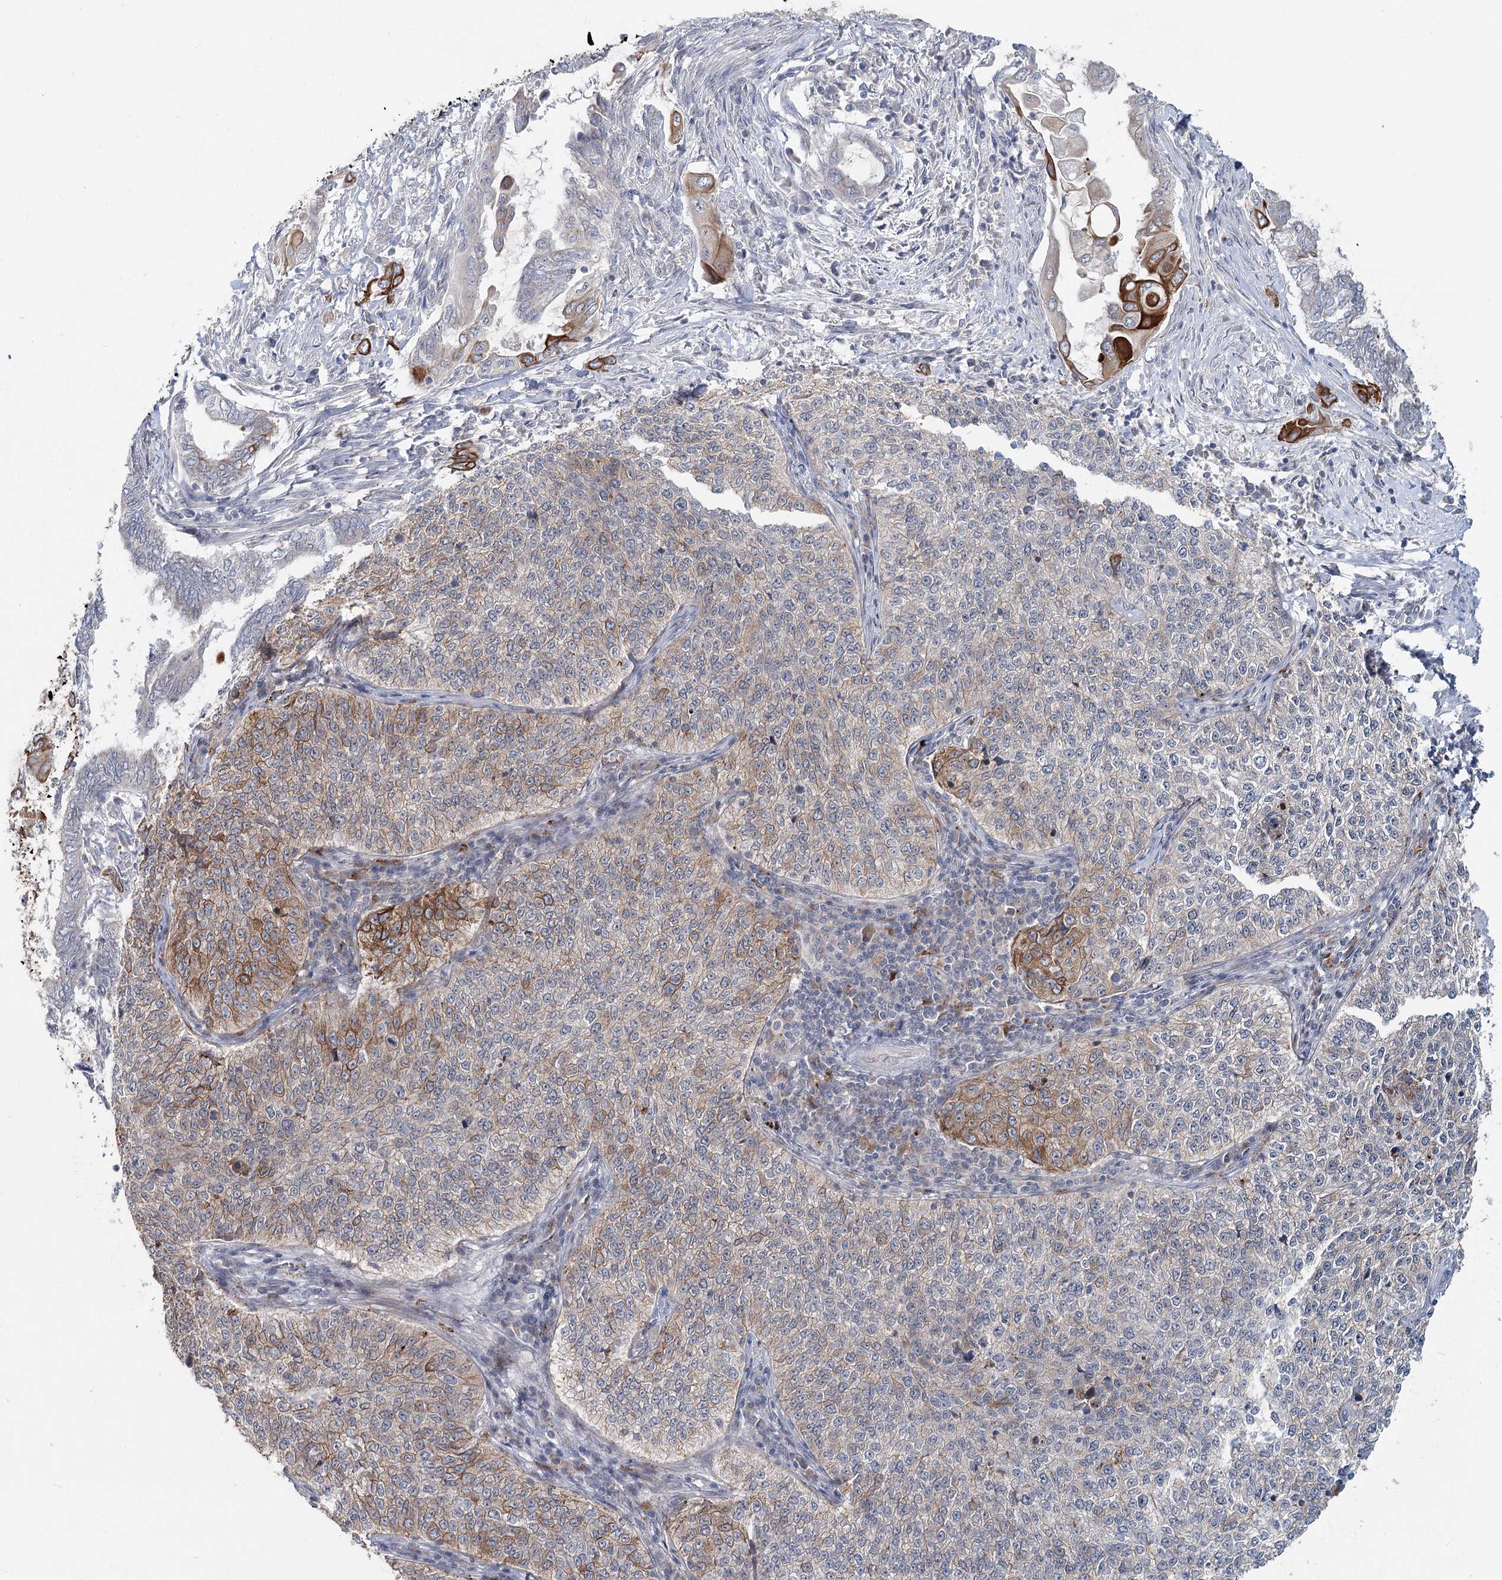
{"staining": {"intensity": "moderate", "quantity": "<25%", "location": "cytoplasmic/membranous"}, "tissue": "cervical cancer", "cell_type": "Tumor cells", "image_type": "cancer", "snomed": [{"axis": "morphology", "description": "Squamous cell carcinoma, NOS"}, {"axis": "topography", "description": "Cervix"}], "caption": "Moderate cytoplasmic/membranous positivity is seen in about <25% of tumor cells in cervical cancer (squamous cell carcinoma).", "gene": "FBXO7", "patient": {"sex": "female", "age": 35}}